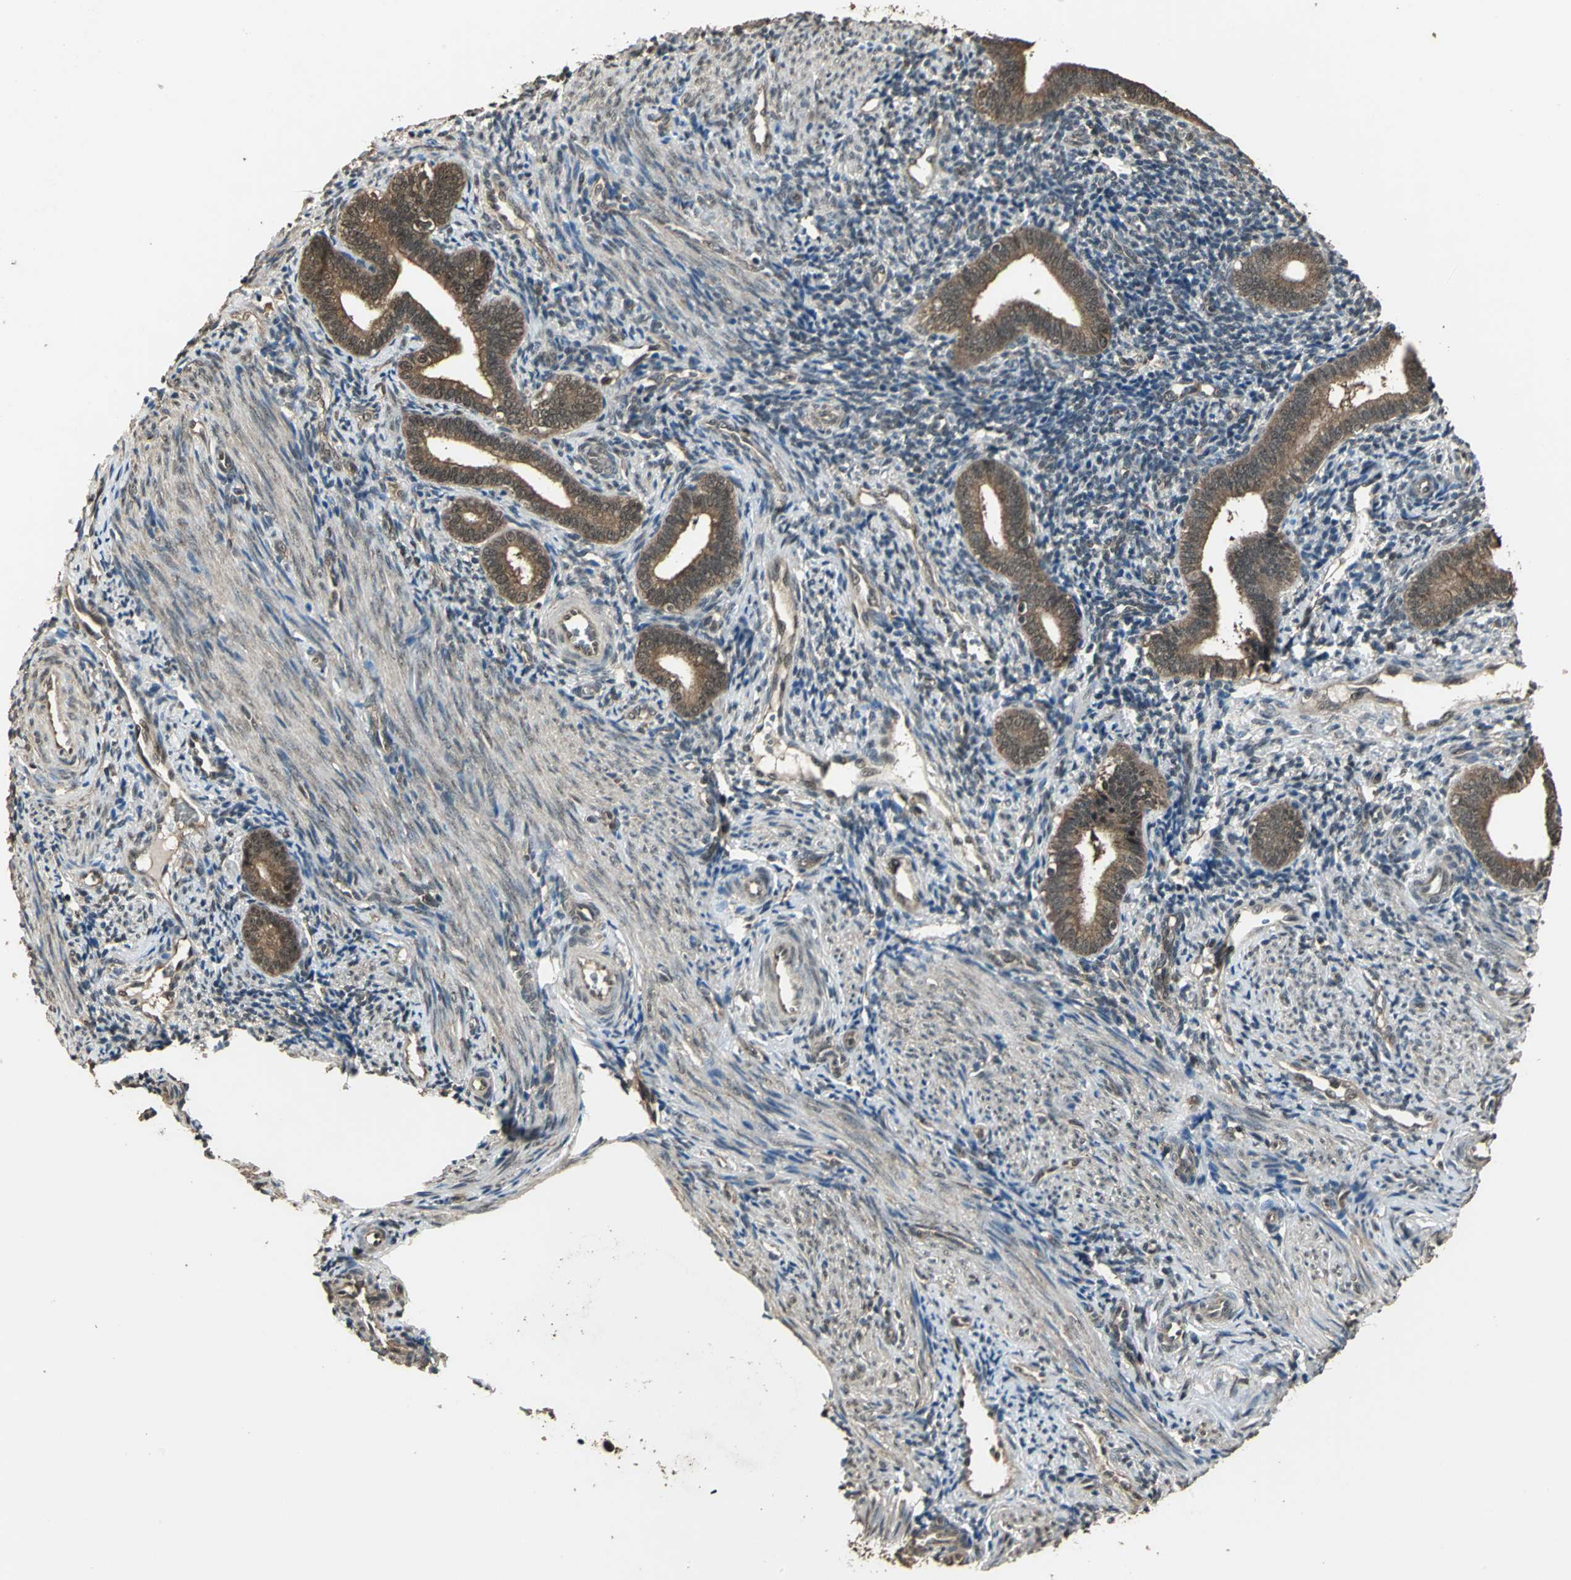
{"staining": {"intensity": "weak", "quantity": "25%-75%", "location": "cytoplasmic/membranous"}, "tissue": "endometrium", "cell_type": "Cells in endometrial stroma", "image_type": "normal", "snomed": [{"axis": "morphology", "description": "Normal tissue, NOS"}, {"axis": "topography", "description": "Uterus"}, {"axis": "topography", "description": "Endometrium"}], "caption": "Immunohistochemical staining of benign human endometrium demonstrates low levels of weak cytoplasmic/membranous expression in about 25%-75% of cells in endometrial stroma. (IHC, brightfield microscopy, high magnification).", "gene": "UCHL5", "patient": {"sex": "female", "age": 33}}